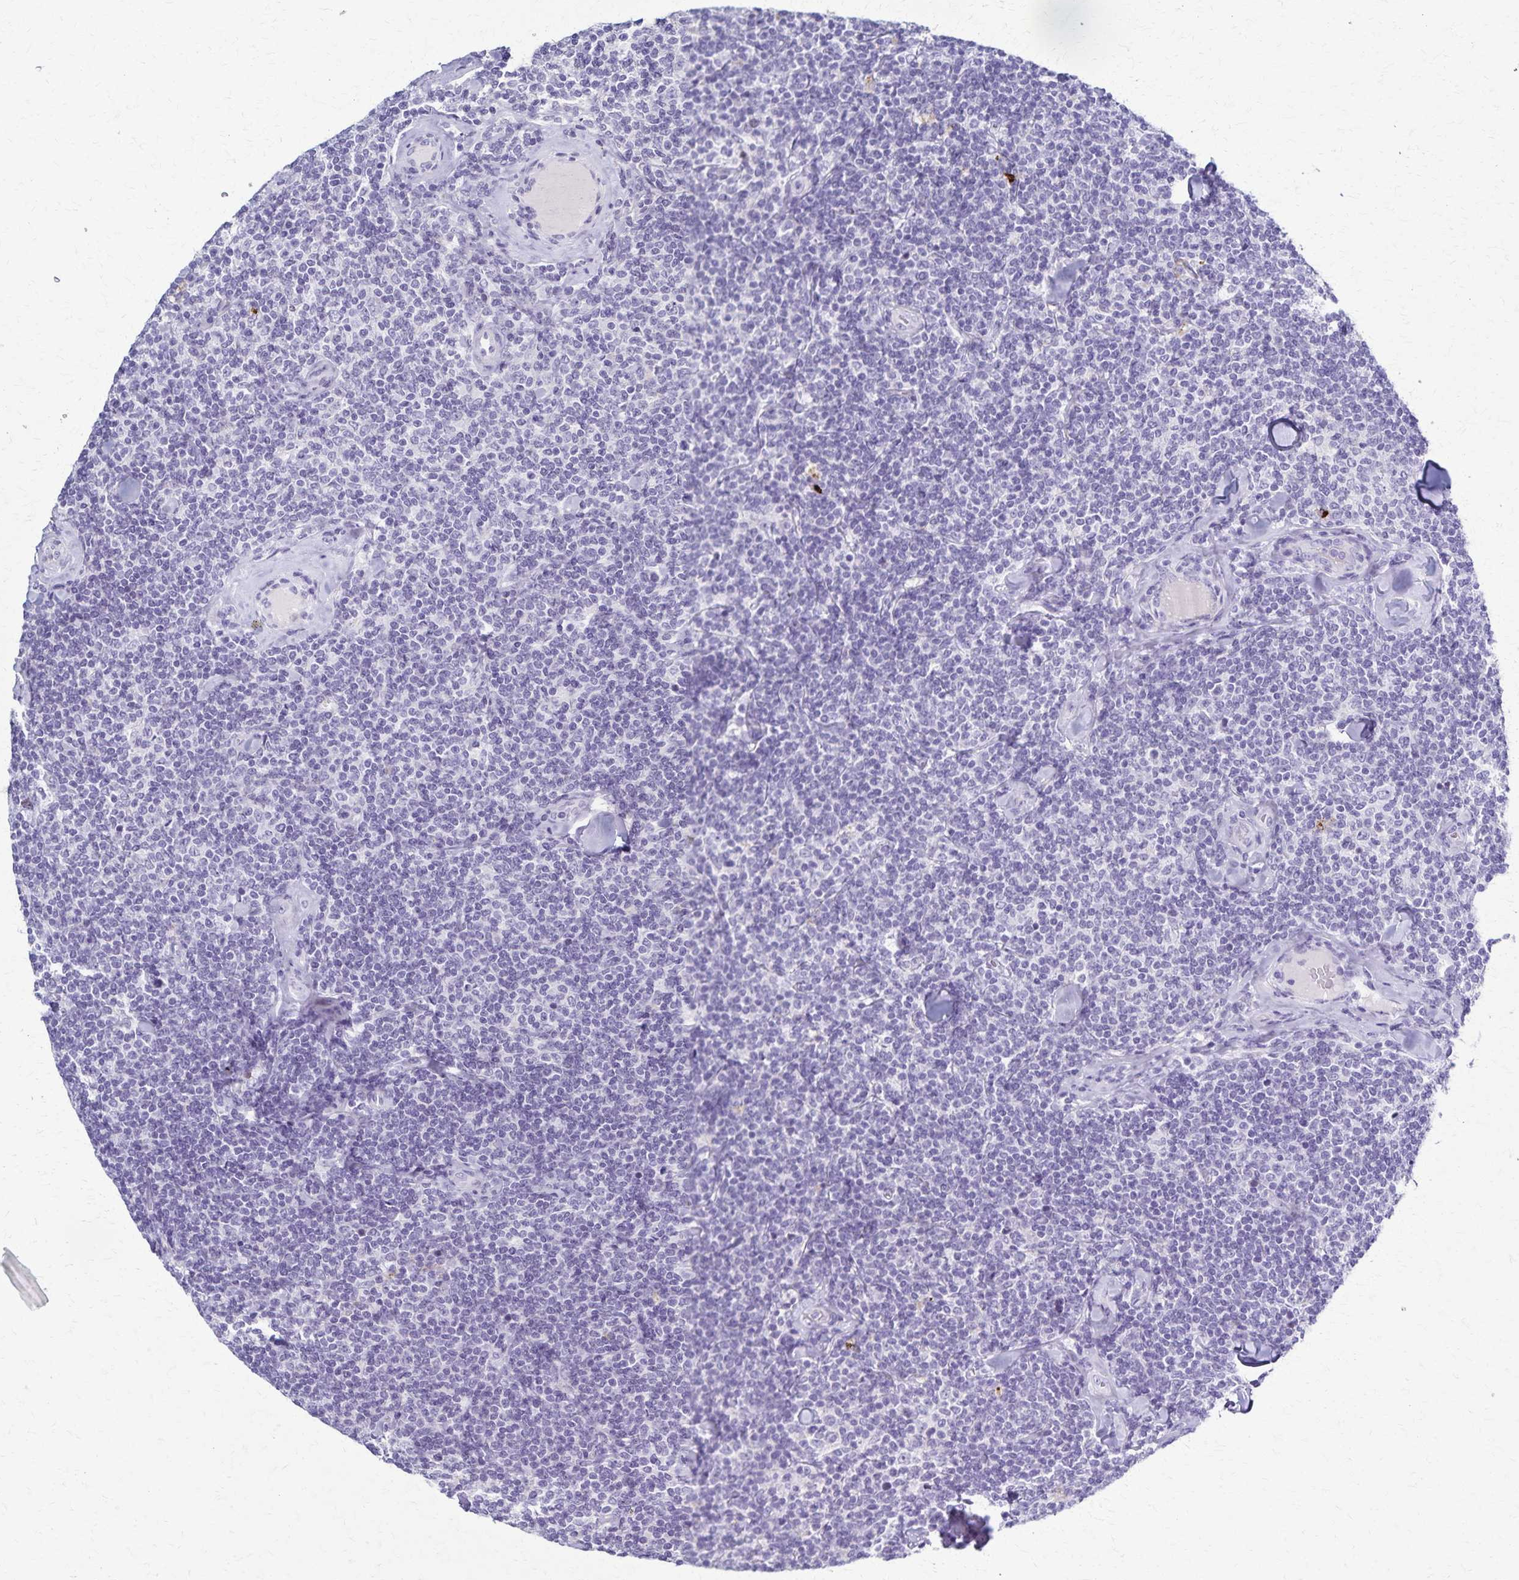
{"staining": {"intensity": "negative", "quantity": "none", "location": "none"}, "tissue": "lymphoma", "cell_type": "Tumor cells", "image_type": "cancer", "snomed": [{"axis": "morphology", "description": "Malignant lymphoma, non-Hodgkin's type, Low grade"}, {"axis": "topography", "description": "Lymph node"}], "caption": "Malignant lymphoma, non-Hodgkin's type (low-grade) was stained to show a protein in brown. There is no significant staining in tumor cells. Brightfield microscopy of immunohistochemistry stained with DAB (brown) and hematoxylin (blue), captured at high magnification.", "gene": "TMEM60", "patient": {"sex": "female", "age": 56}}